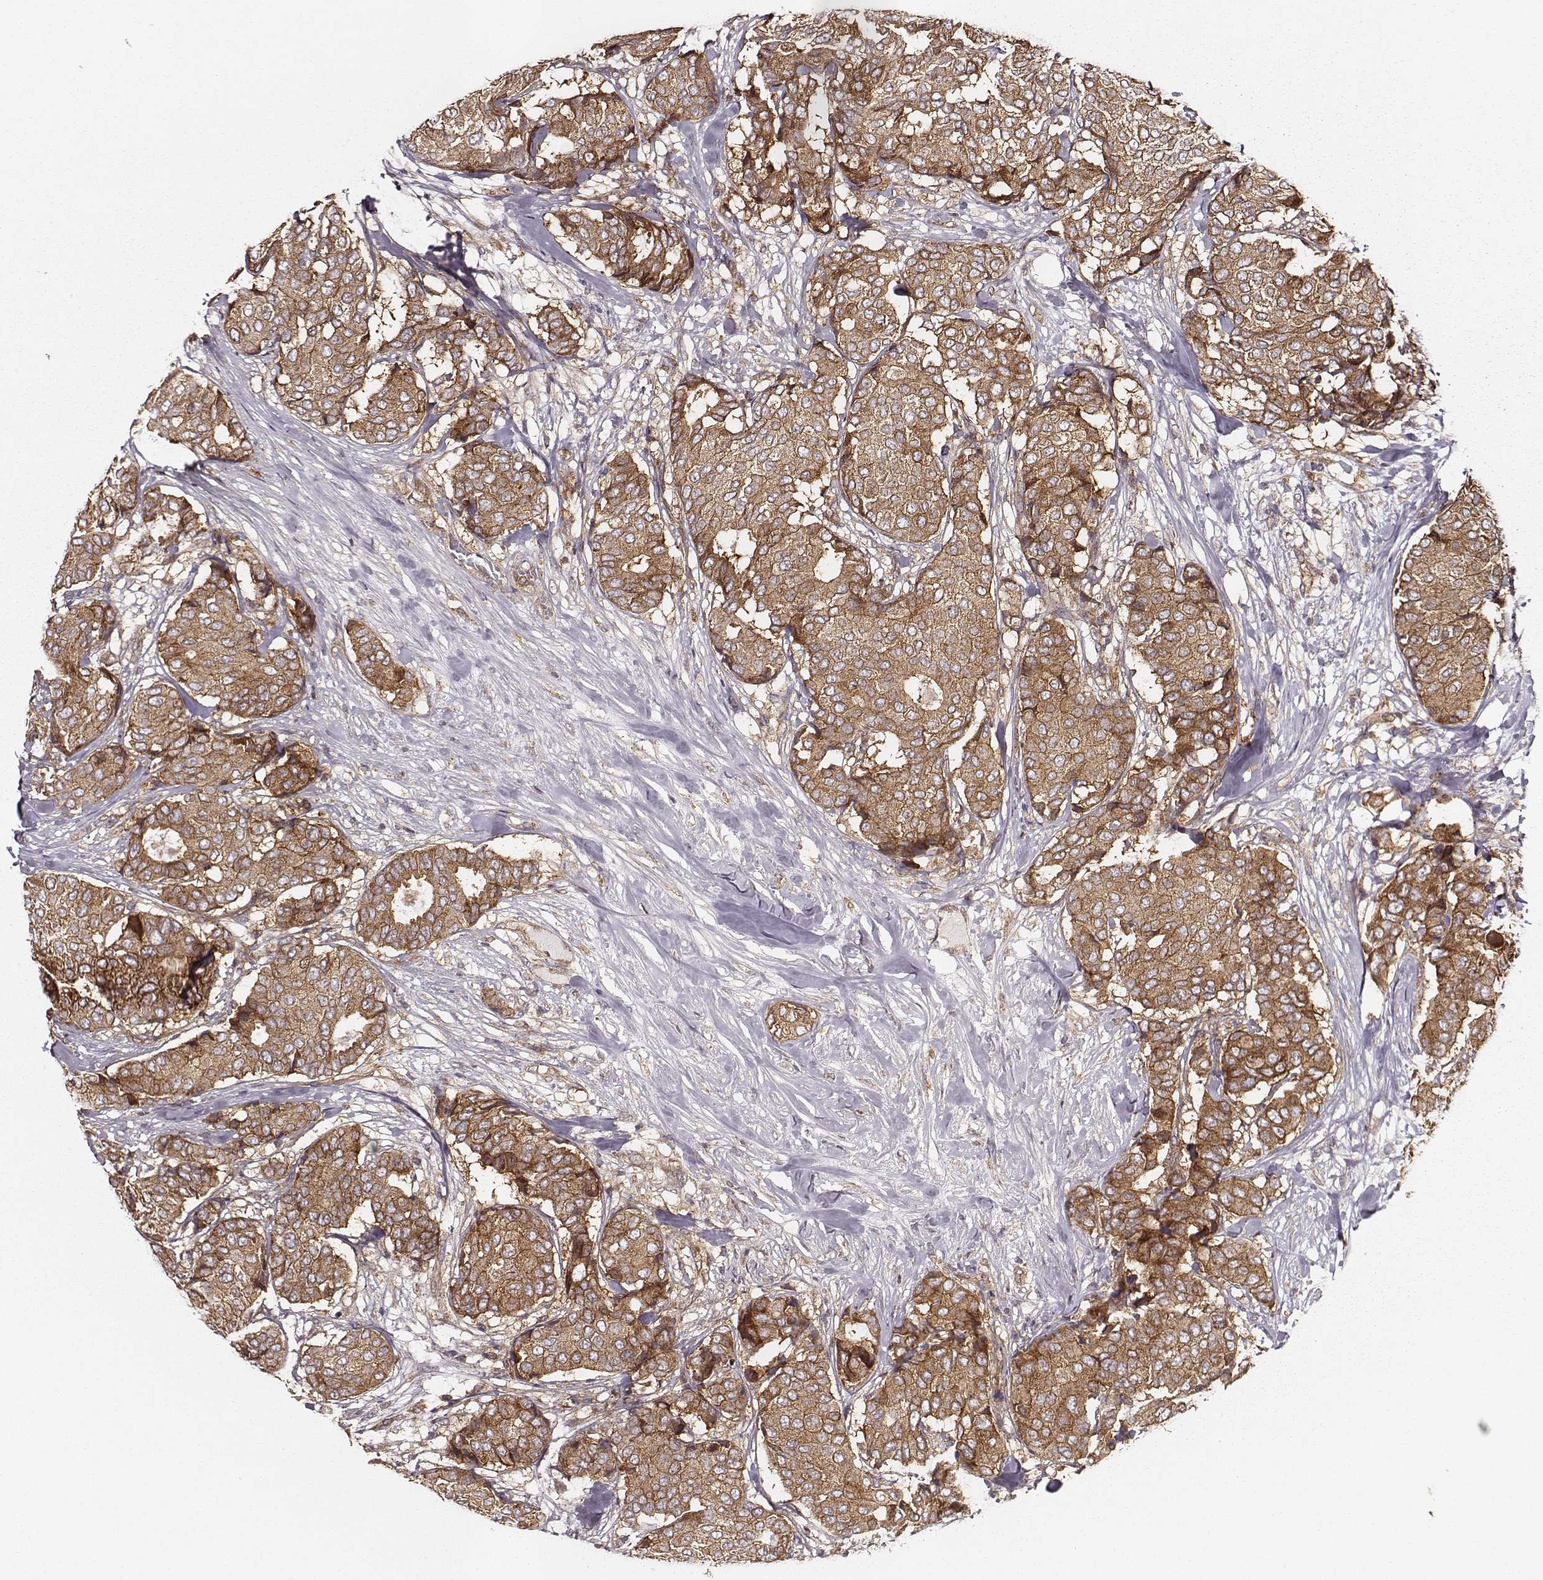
{"staining": {"intensity": "moderate", "quantity": ">75%", "location": "cytoplasmic/membranous"}, "tissue": "breast cancer", "cell_type": "Tumor cells", "image_type": "cancer", "snomed": [{"axis": "morphology", "description": "Duct carcinoma"}, {"axis": "topography", "description": "Breast"}], "caption": "This image shows immunohistochemistry staining of breast cancer (infiltrating ductal carcinoma), with medium moderate cytoplasmic/membranous expression in approximately >75% of tumor cells.", "gene": "VPS26A", "patient": {"sex": "female", "age": 75}}